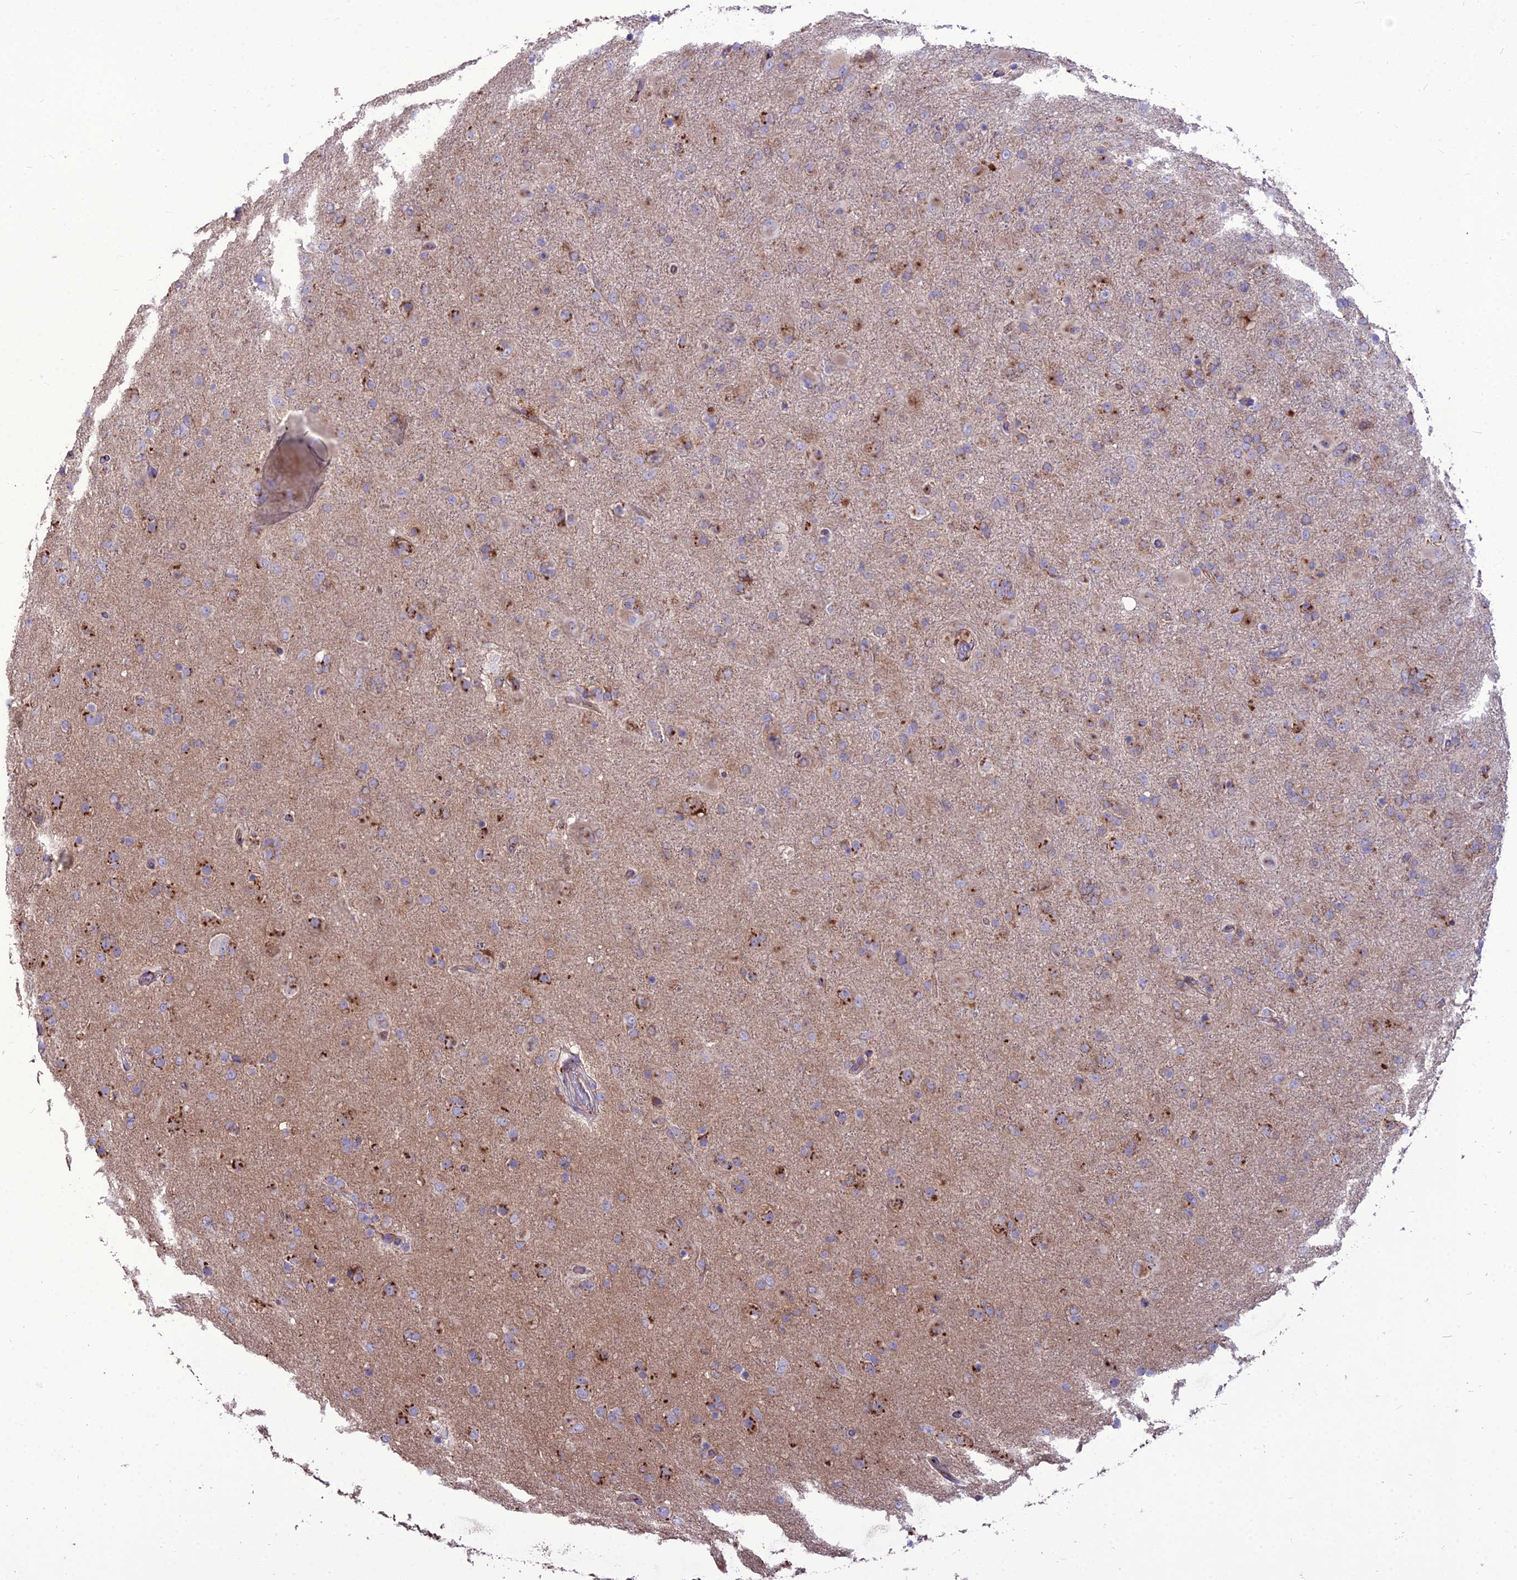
{"staining": {"intensity": "strong", "quantity": "25%-75%", "location": "cytoplasmic/membranous"}, "tissue": "glioma", "cell_type": "Tumor cells", "image_type": "cancer", "snomed": [{"axis": "morphology", "description": "Glioma, malignant, Low grade"}, {"axis": "topography", "description": "Brain"}], "caption": "Malignant glioma (low-grade) was stained to show a protein in brown. There is high levels of strong cytoplasmic/membranous staining in approximately 25%-75% of tumor cells. The staining was performed using DAB to visualize the protein expression in brown, while the nuclei were stained in blue with hematoxylin (Magnification: 20x).", "gene": "SPRYD7", "patient": {"sex": "male", "age": 65}}